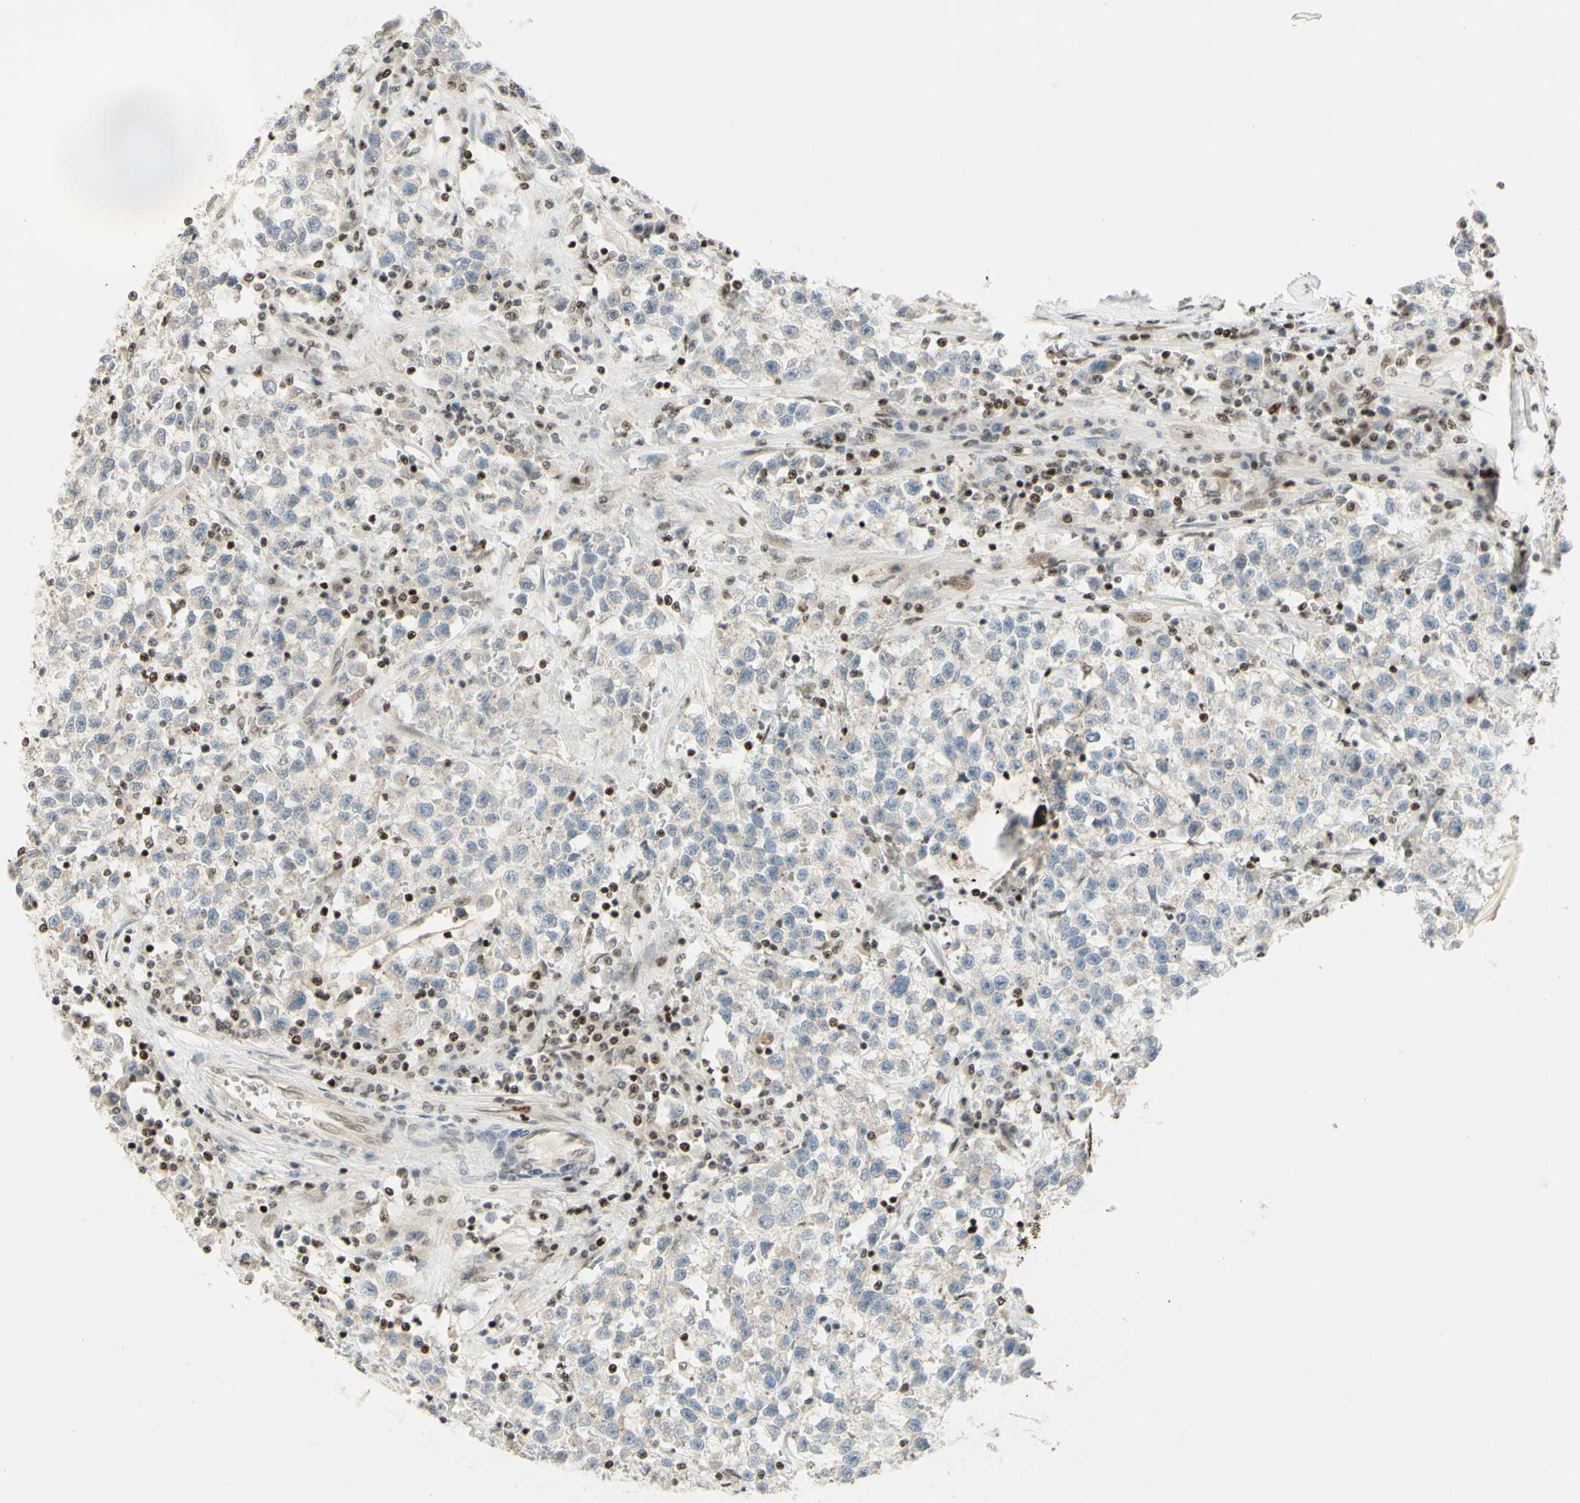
{"staining": {"intensity": "negative", "quantity": "none", "location": "none"}, "tissue": "testis cancer", "cell_type": "Tumor cells", "image_type": "cancer", "snomed": [{"axis": "morphology", "description": "Seminoma, NOS"}, {"axis": "topography", "description": "Testis"}], "caption": "Protein analysis of testis seminoma reveals no significant expression in tumor cells.", "gene": "CDKL5", "patient": {"sex": "male", "age": 22}}